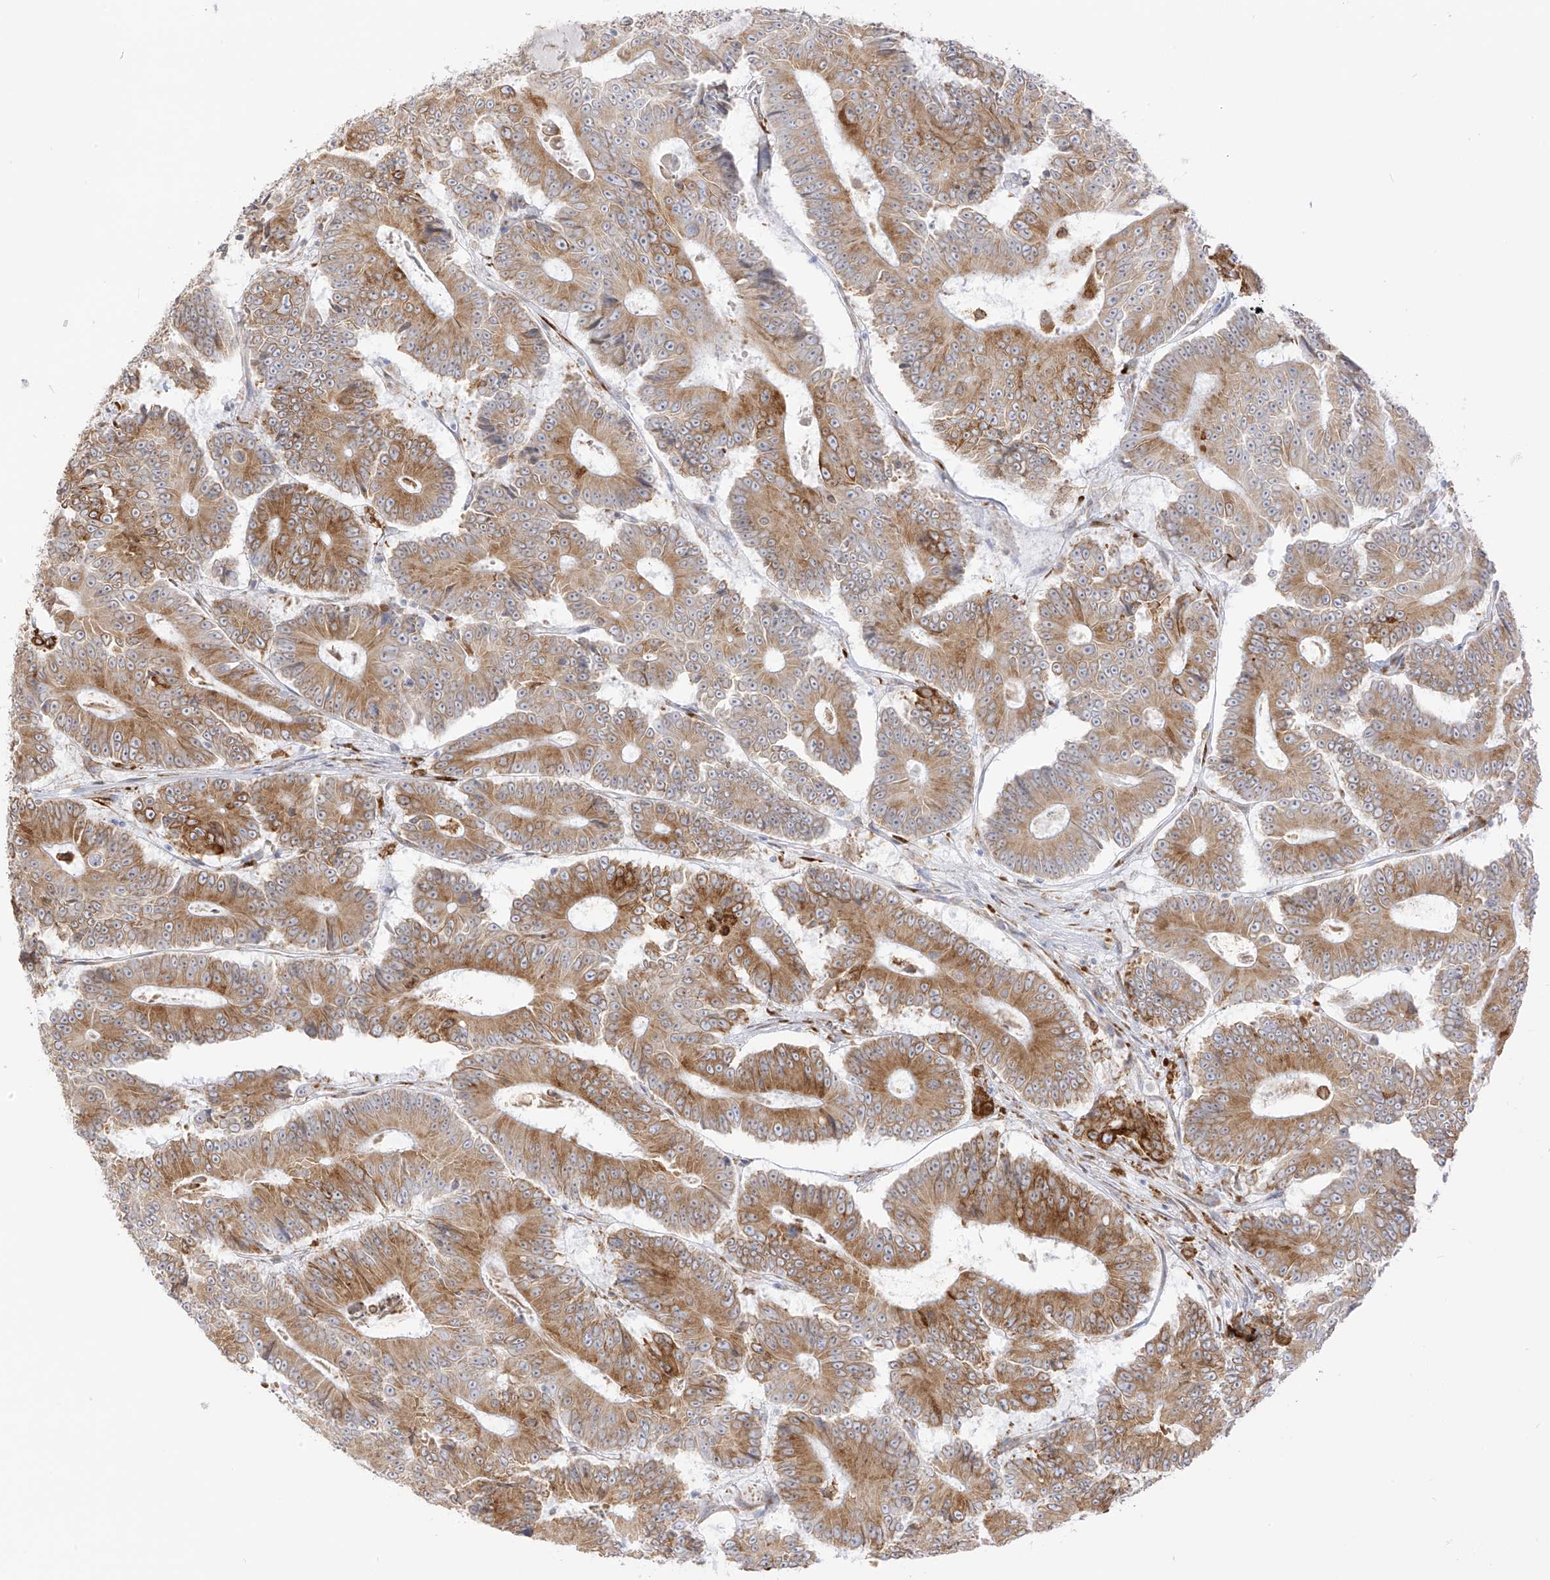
{"staining": {"intensity": "moderate", "quantity": ">75%", "location": "cytoplasmic/membranous"}, "tissue": "colorectal cancer", "cell_type": "Tumor cells", "image_type": "cancer", "snomed": [{"axis": "morphology", "description": "Adenocarcinoma, NOS"}, {"axis": "topography", "description": "Colon"}], "caption": "About >75% of tumor cells in colorectal cancer display moderate cytoplasmic/membranous protein staining as visualized by brown immunohistochemical staining.", "gene": "LRRC59", "patient": {"sex": "male", "age": 83}}